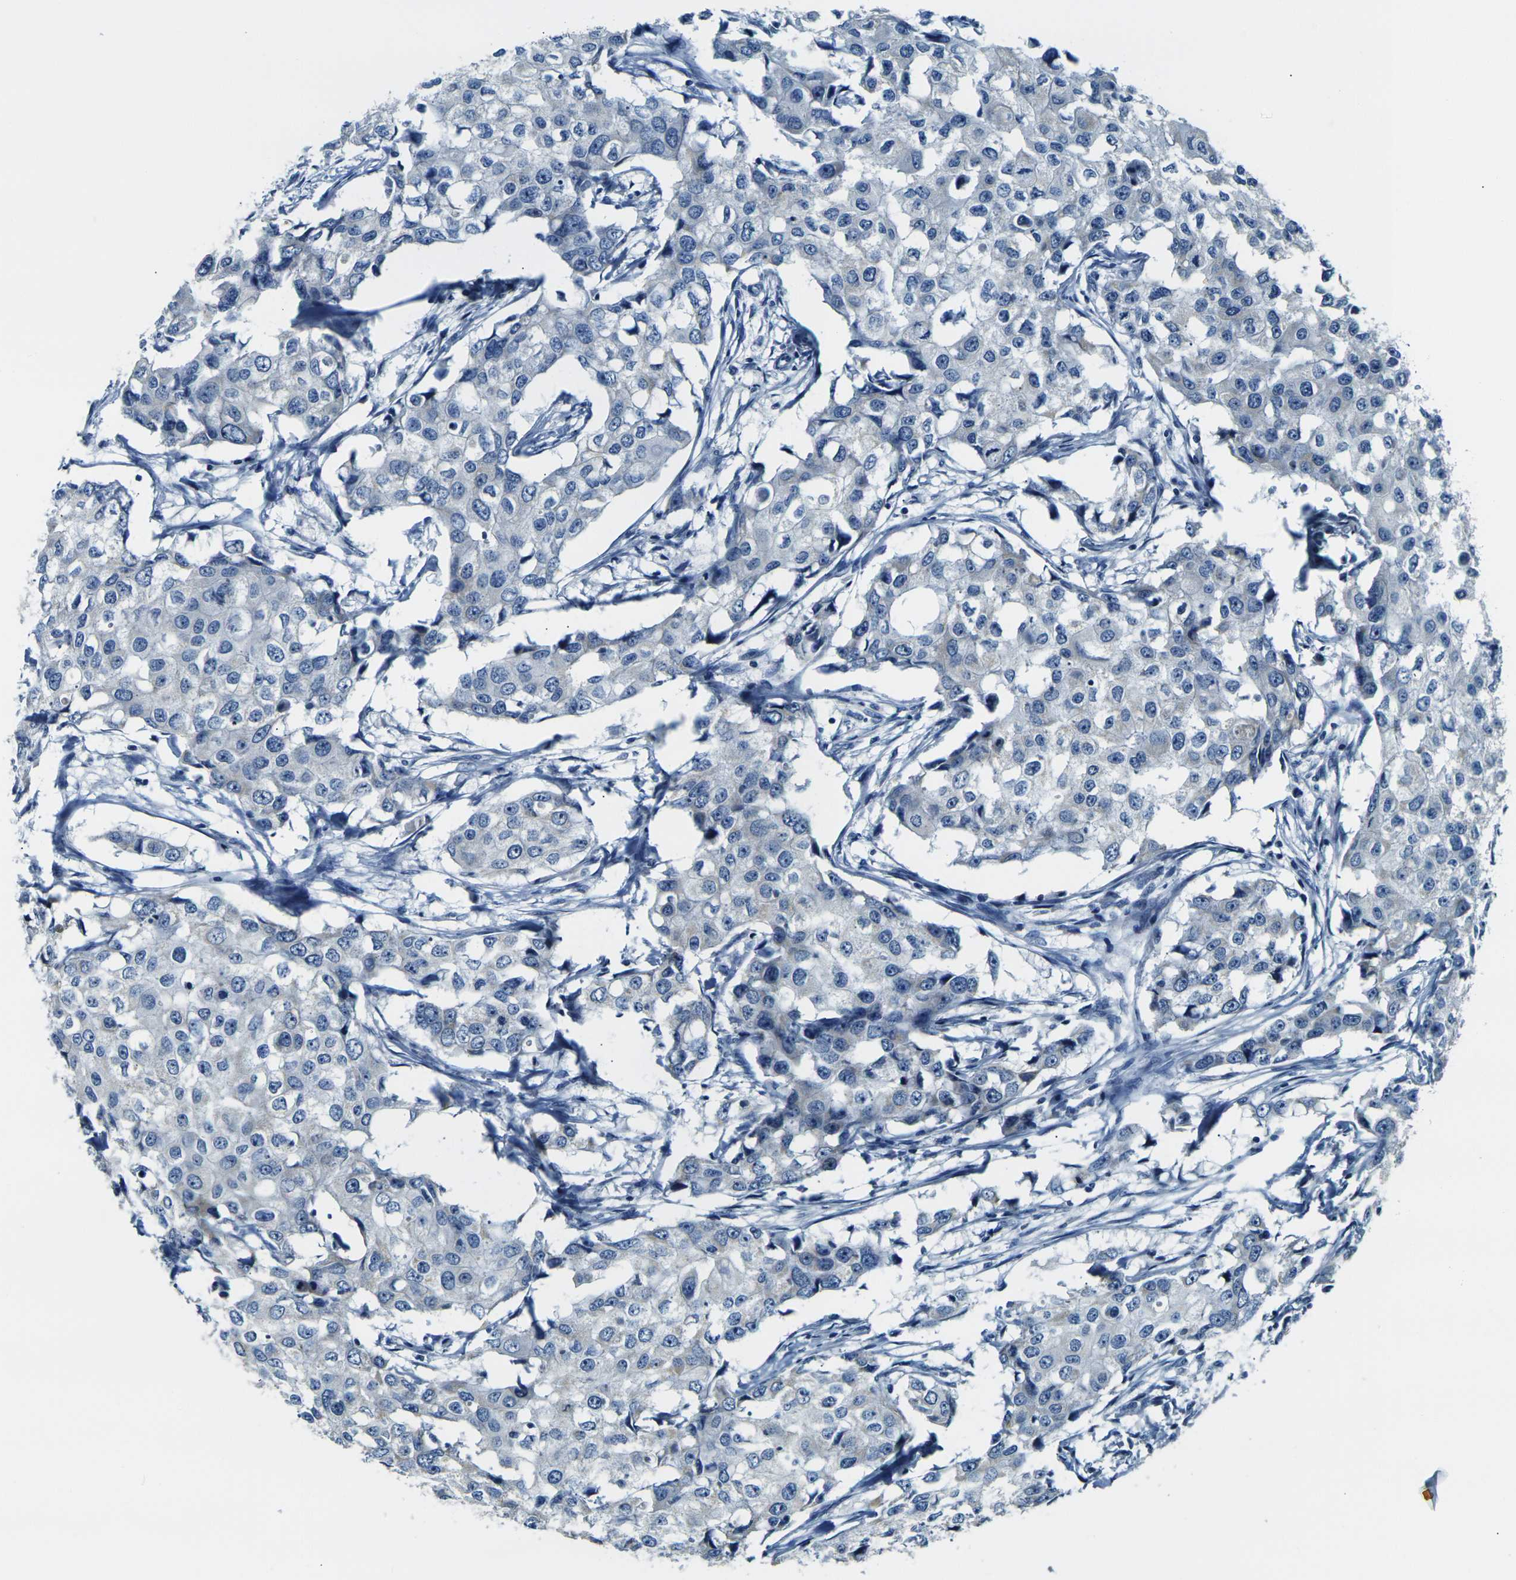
{"staining": {"intensity": "negative", "quantity": "none", "location": "none"}, "tissue": "breast cancer", "cell_type": "Tumor cells", "image_type": "cancer", "snomed": [{"axis": "morphology", "description": "Duct carcinoma"}, {"axis": "topography", "description": "Breast"}], "caption": "Tumor cells show no significant positivity in breast invasive ductal carcinoma. (DAB immunohistochemistry (IHC) visualized using brightfield microscopy, high magnification).", "gene": "SHISAL2B", "patient": {"sex": "female", "age": 27}}